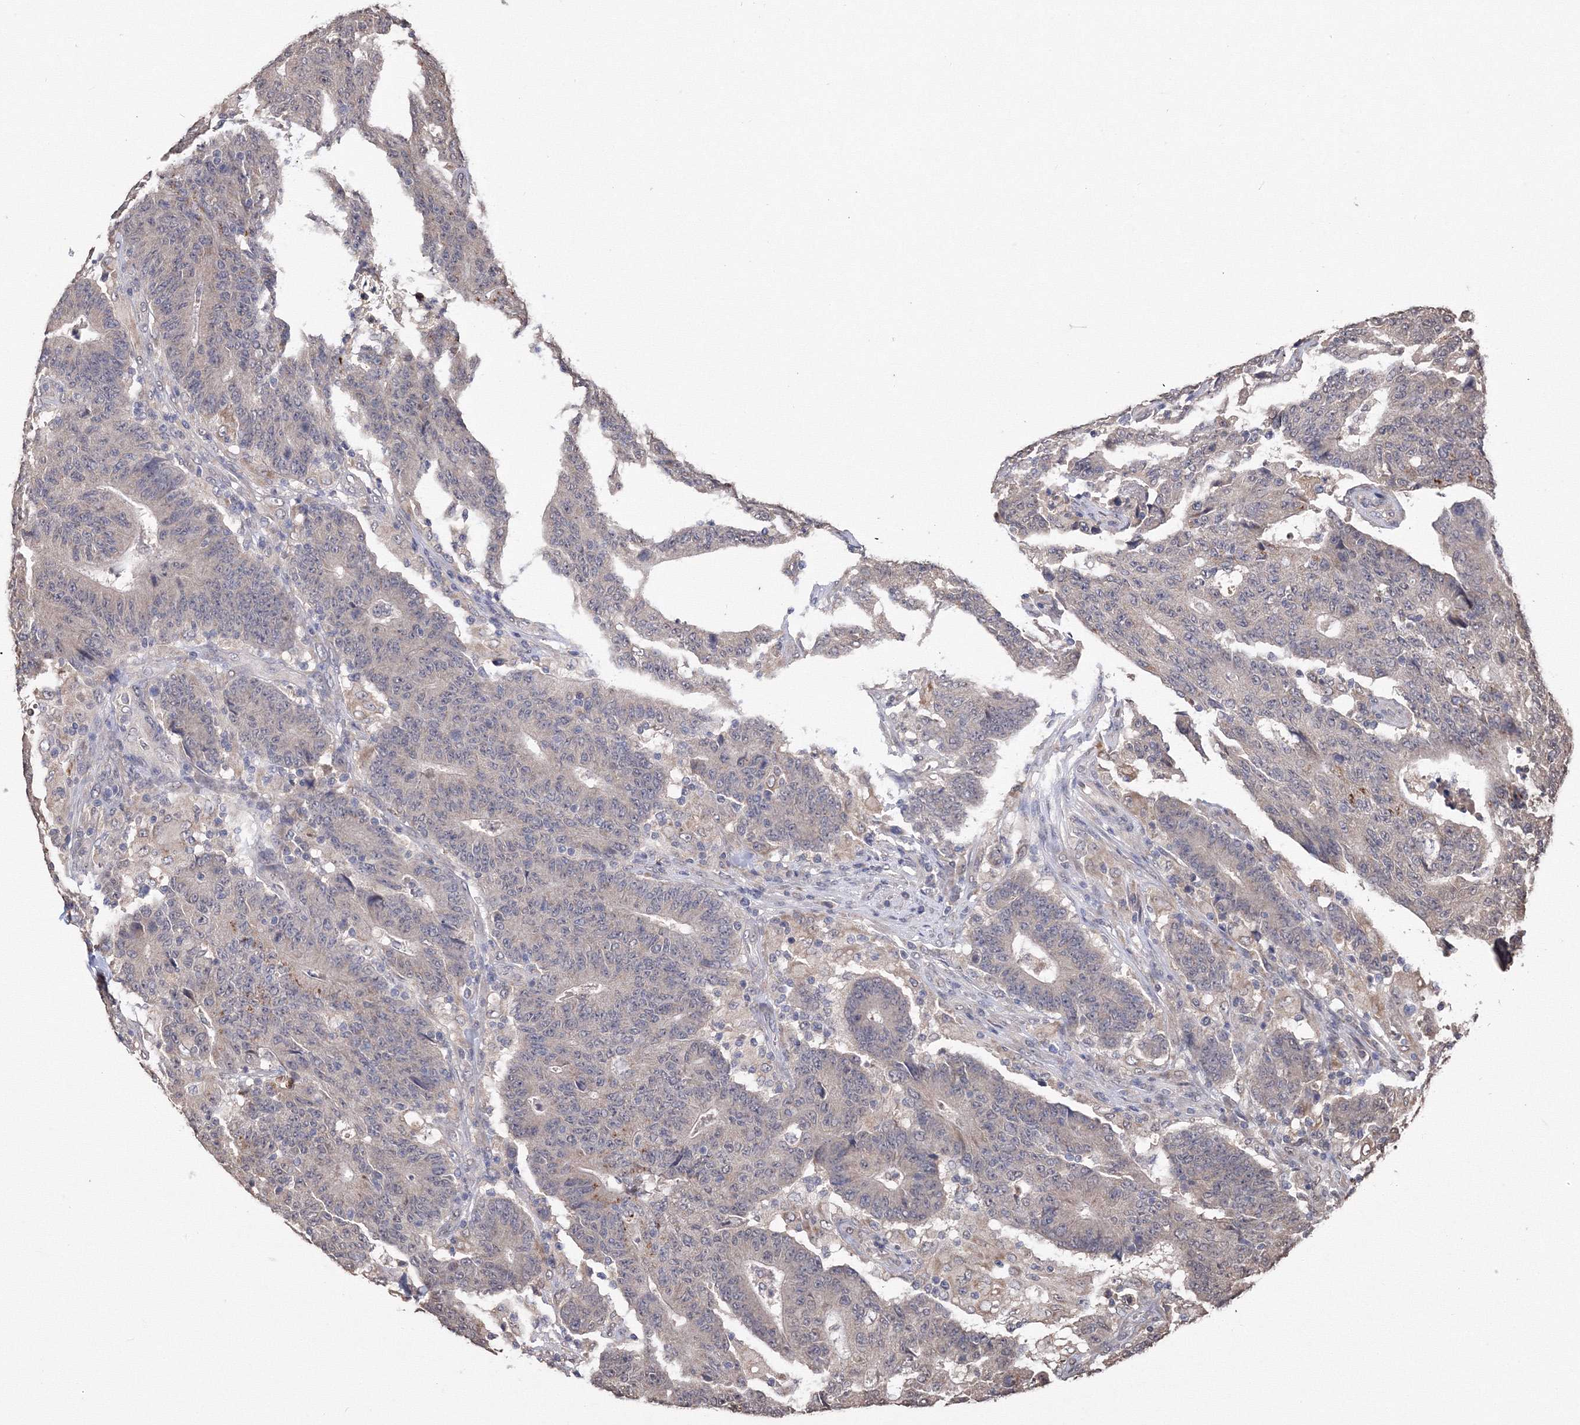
{"staining": {"intensity": "moderate", "quantity": "<25%", "location": "cytoplasmic/membranous"}, "tissue": "colorectal cancer", "cell_type": "Tumor cells", "image_type": "cancer", "snomed": [{"axis": "morphology", "description": "Normal tissue, NOS"}, {"axis": "morphology", "description": "Adenocarcinoma, NOS"}, {"axis": "topography", "description": "Colon"}], "caption": "Colorectal adenocarcinoma stained with a protein marker demonstrates moderate staining in tumor cells.", "gene": "GPN1", "patient": {"sex": "female", "age": 75}}